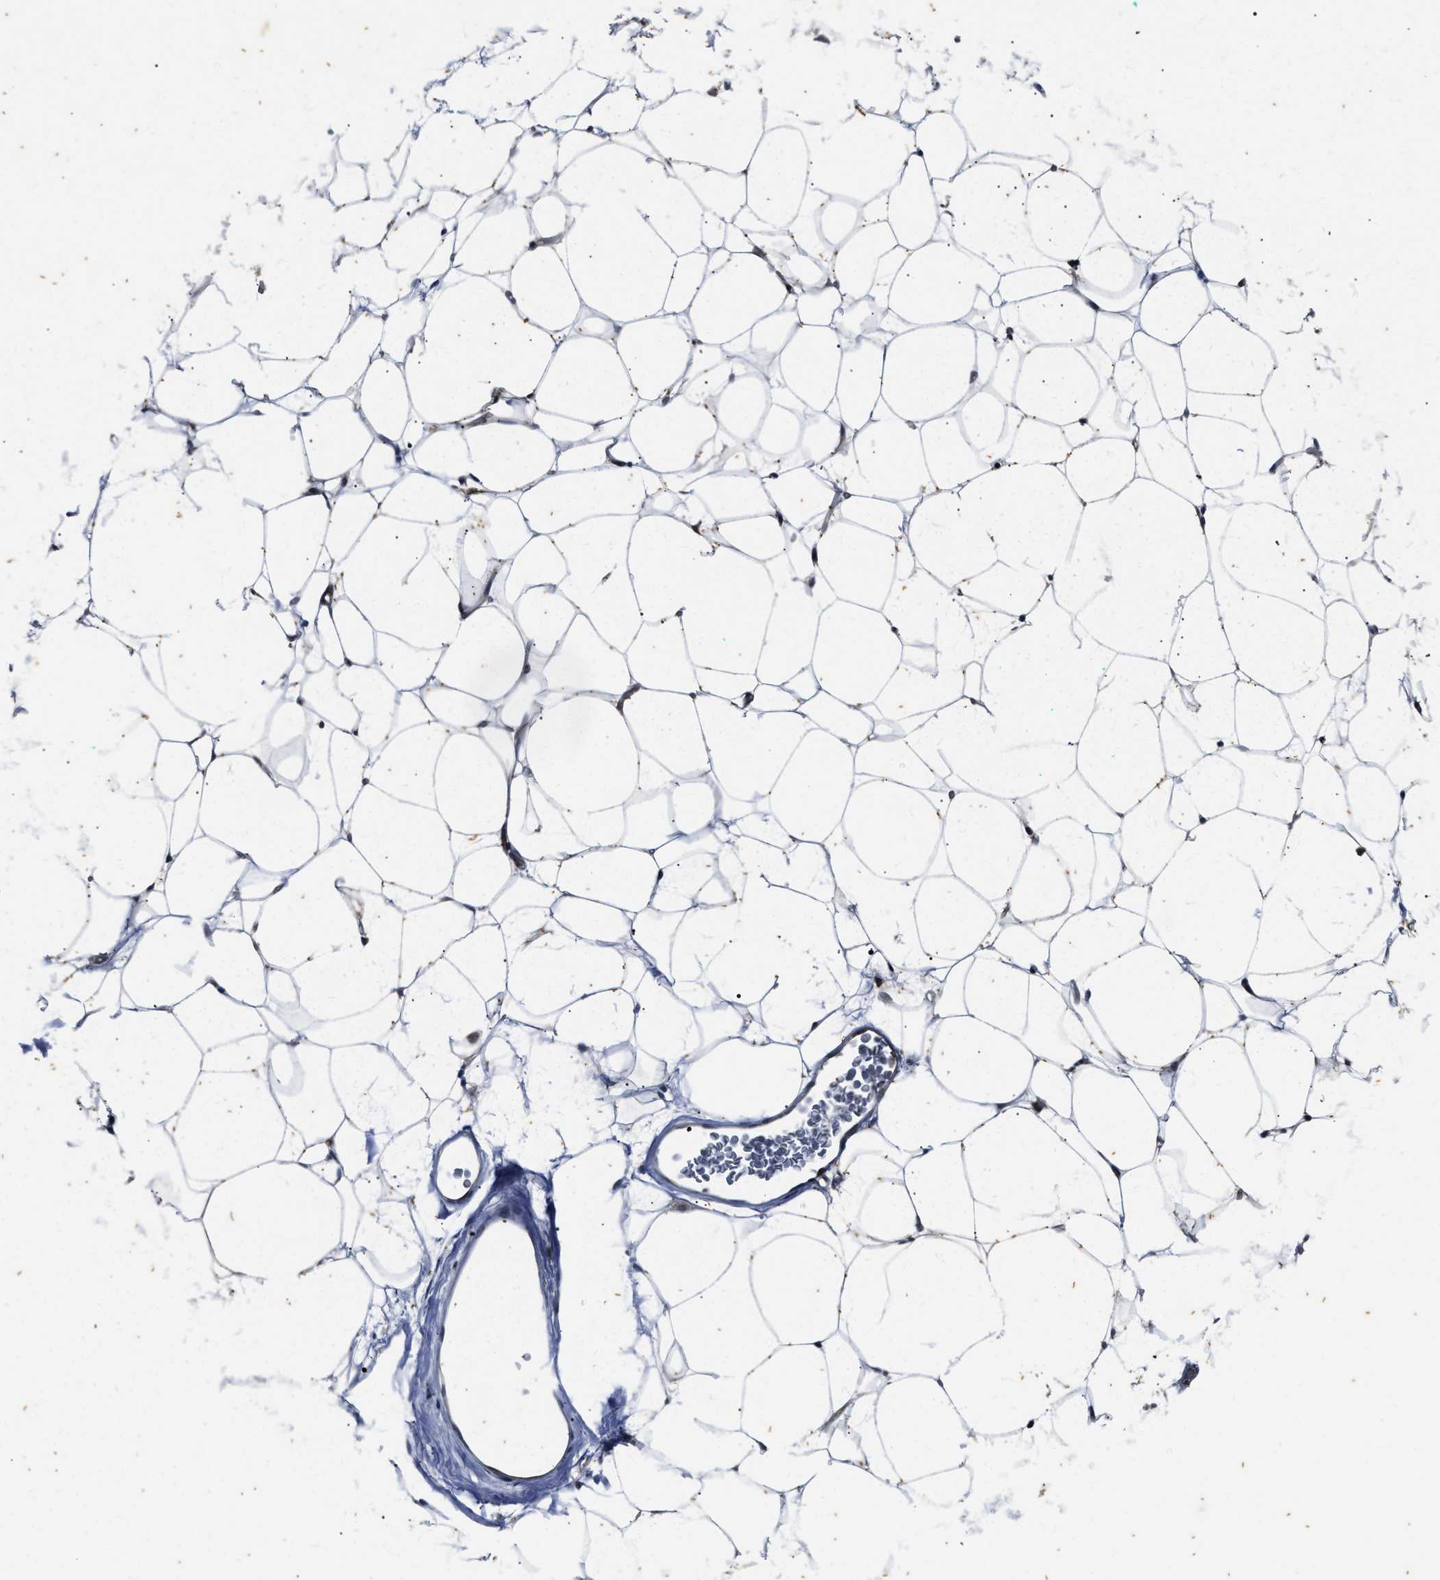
{"staining": {"intensity": "negative", "quantity": "none", "location": "none"}, "tissue": "adipose tissue", "cell_type": "Adipocytes", "image_type": "normal", "snomed": [{"axis": "morphology", "description": "Normal tissue, NOS"}, {"axis": "topography", "description": "Breast"}, {"axis": "topography", "description": "Soft tissue"}], "caption": "IHC histopathology image of unremarkable adipose tissue: human adipose tissue stained with DAB exhibits no significant protein positivity in adipocytes.", "gene": "PTPN7", "patient": {"sex": "female", "age": 75}}